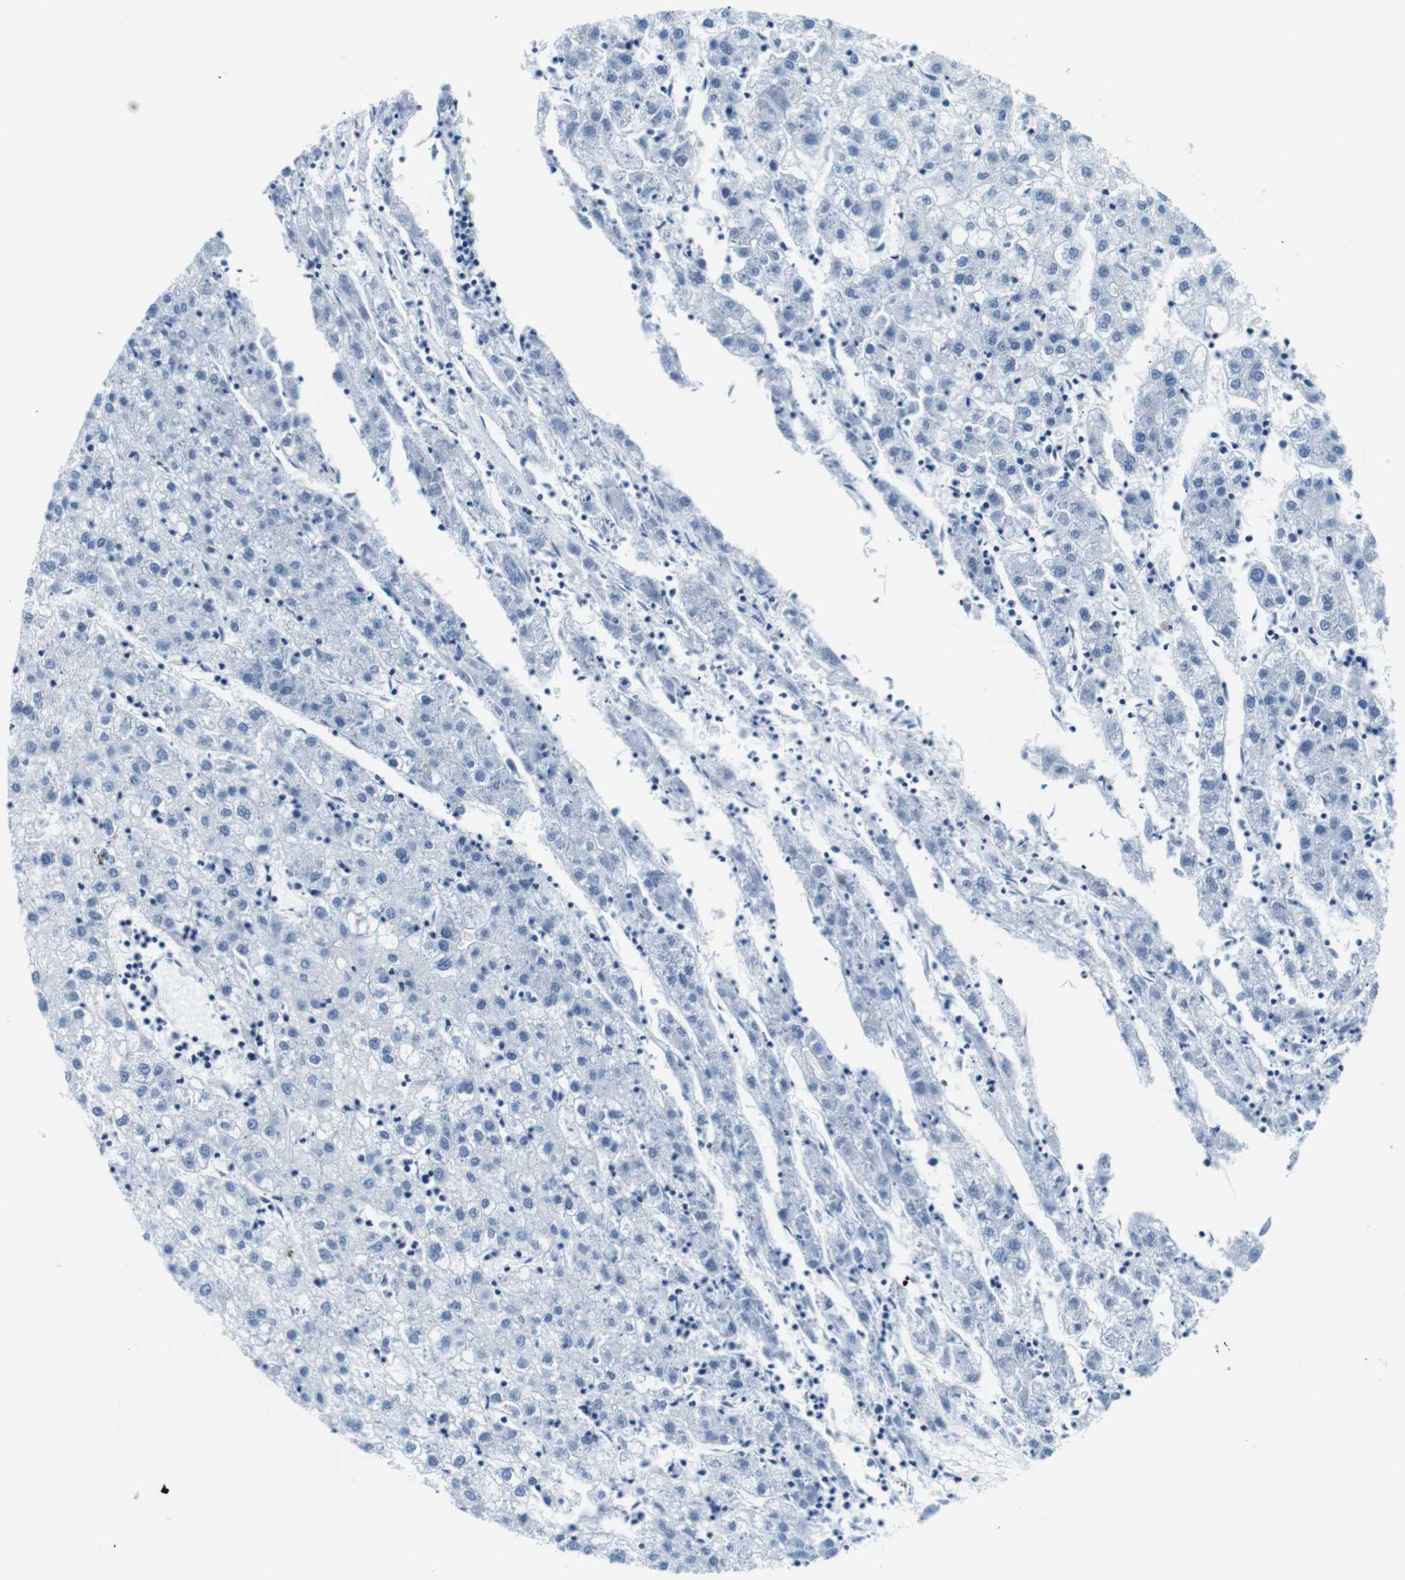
{"staining": {"intensity": "negative", "quantity": "none", "location": "none"}, "tissue": "liver cancer", "cell_type": "Tumor cells", "image_type": "cancer", "snomed": [{"axis": "morphology", "description": "Carcinoma, Hepatocellular, NOS"}, {"axis": "topography", "description": "Liver"}], "caption": "Immunohistochemistry (IHC) histopathology image of liver cancer stained for a protein (brown), which displays no positivity in tumor cells. (Stains: DAB (3,3'-diaminobenzidine) immunohistochemistry (IHC) with hematoxylin counter stain, Microscopy: brightfield microscopy at high magnification).", "gene": "ELANE", "patient": {"sex": "male", "age": 72}}